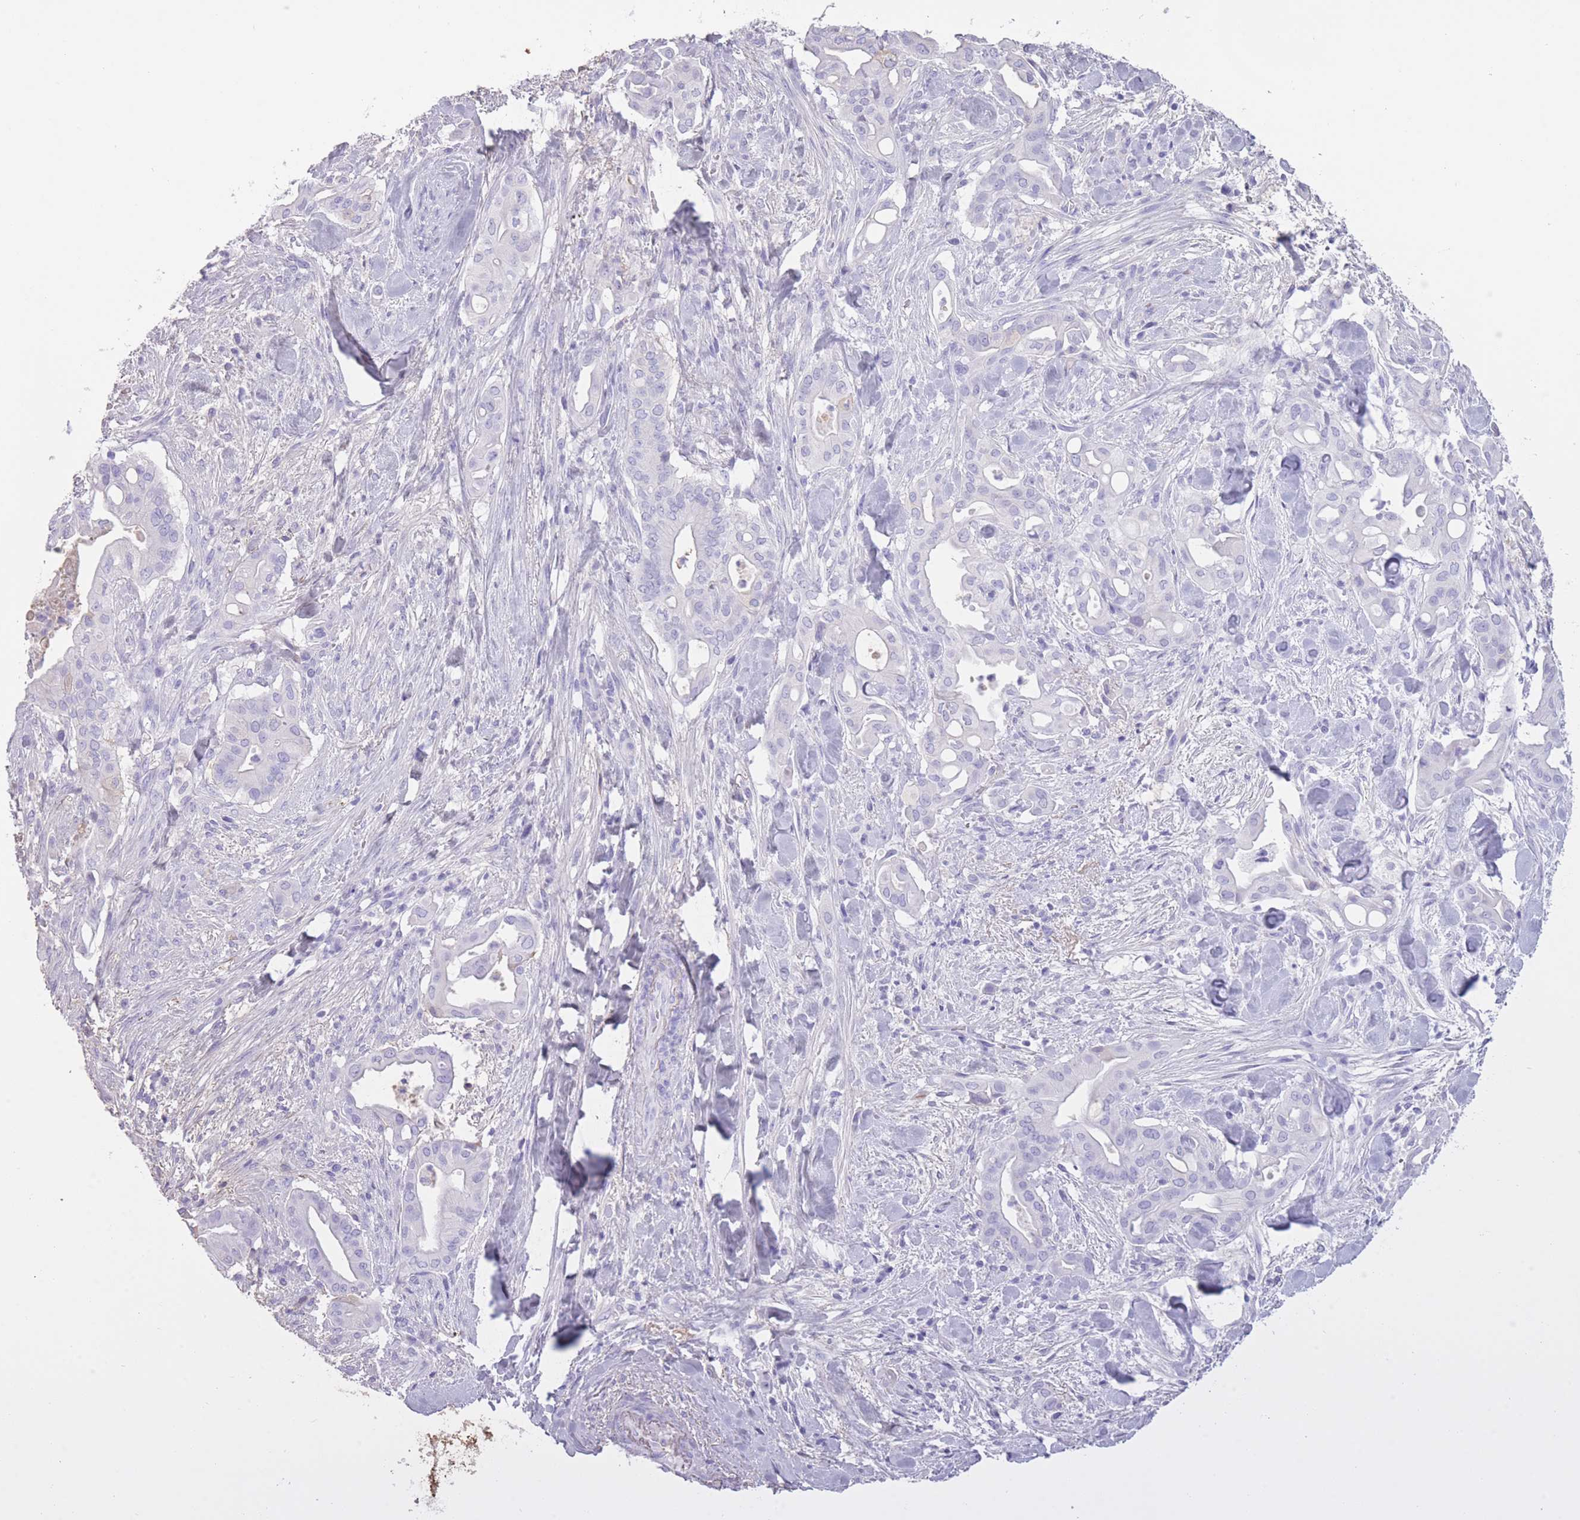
{"staining": {"intensity": "negative", "quantity": "none", "location": "none"}, "tissue": "liver cancer", "cell_type": "Tumor cells", "image_type": "cancer", "snomed": [{"axis": "morphology", "description": "Cholangiocarcinoma"}, {"axis": "topography", "description": "Liver"}], "caption": "This image is of liver cancer (cholangiocarcinoma) stained with immunohistochemistry to label a protein in brown with the nuclei are counter-stained blue. There is no expression in tumor cells. Brightfield microscopy of IHC stained with DAB (brown) and hematoxylin (blue), captured at high magnification.", "gene": "AP3S2", "patient": {"sex": "female", "age": 68}}